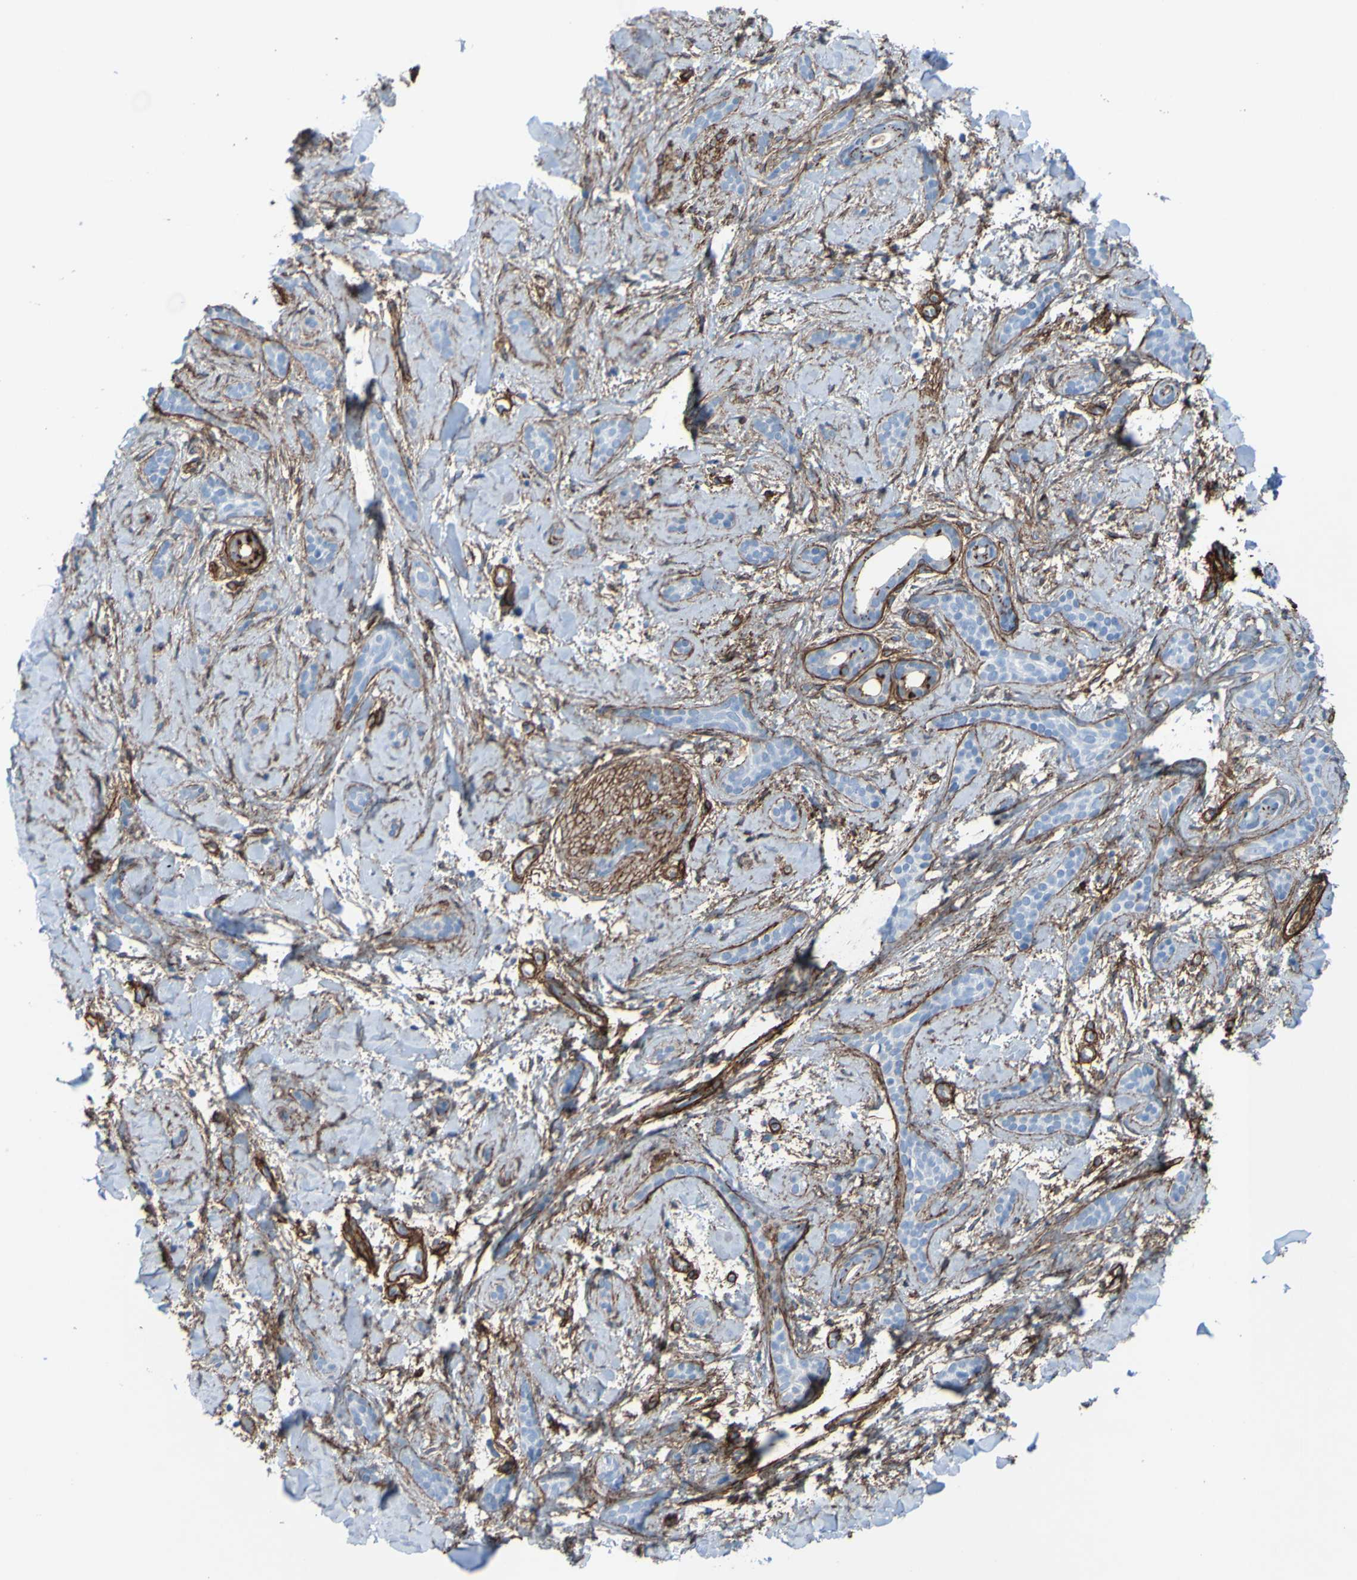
{"staining": {"intensity": "negative", "quantity": "none", "location": "none"}, "tissue": "skin cancer", "cell_type": "Tumor cells", "image_type": "cancer", "snomed": [{"axis": "morphology", "description": "Basal cell carcinoma"}, {"axis": "morphology", "description": "Adnexal tumor, benign"}, {"axis": "topography", "description": "Skin"}], "caption": "Tumor cells show no significant staining in skin cancer (benign adnexal tumor). Brightfield microscopy of IHC stained with DAB (3,3'-diaminobenzidine) (brown) and hematoxylin (blue), captured at high magnification.", "gene": "COL4A2", "patient": {"sex": "female", "age": 42}}